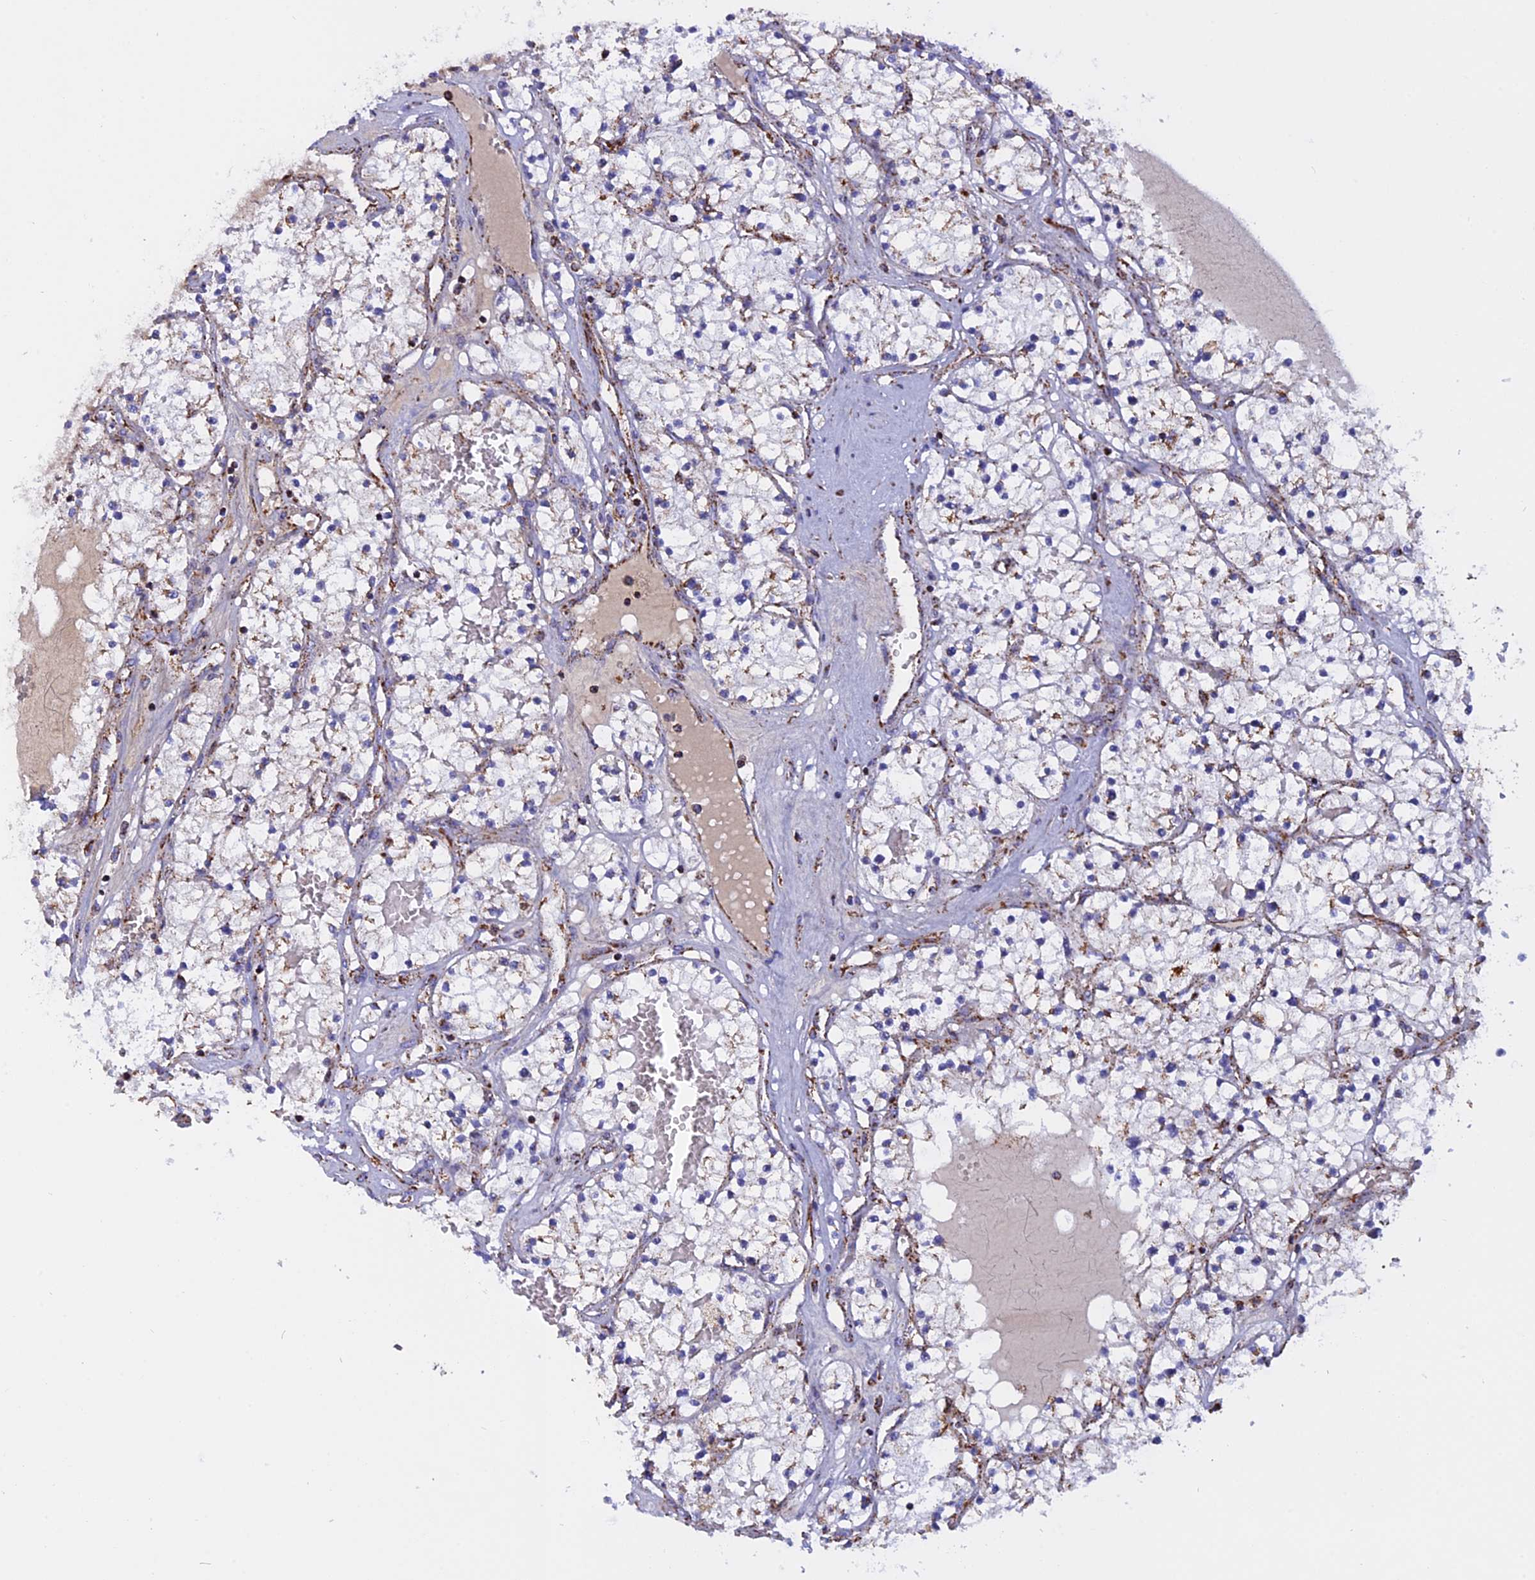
{"staining": {"intensity": "negative", "quantity": "none", "location": "none"}, "tissue": "renal cancer", "cell_type": "Tumor cells", "image_type": "cancer", "snomed": [{"axis": "morphology", "description": "Normal tissue, NOS"}, {"axis": "morphology", "description": "Adenocarcinoma, NOS"}, {"axis": "topography", "description": "Kidney"}], "caption": "The image shows no staining of tumor cells in adenocarcinoma (renal).", "gene": "KCNG1", "patient": {"sex": "male", "age": 68}}